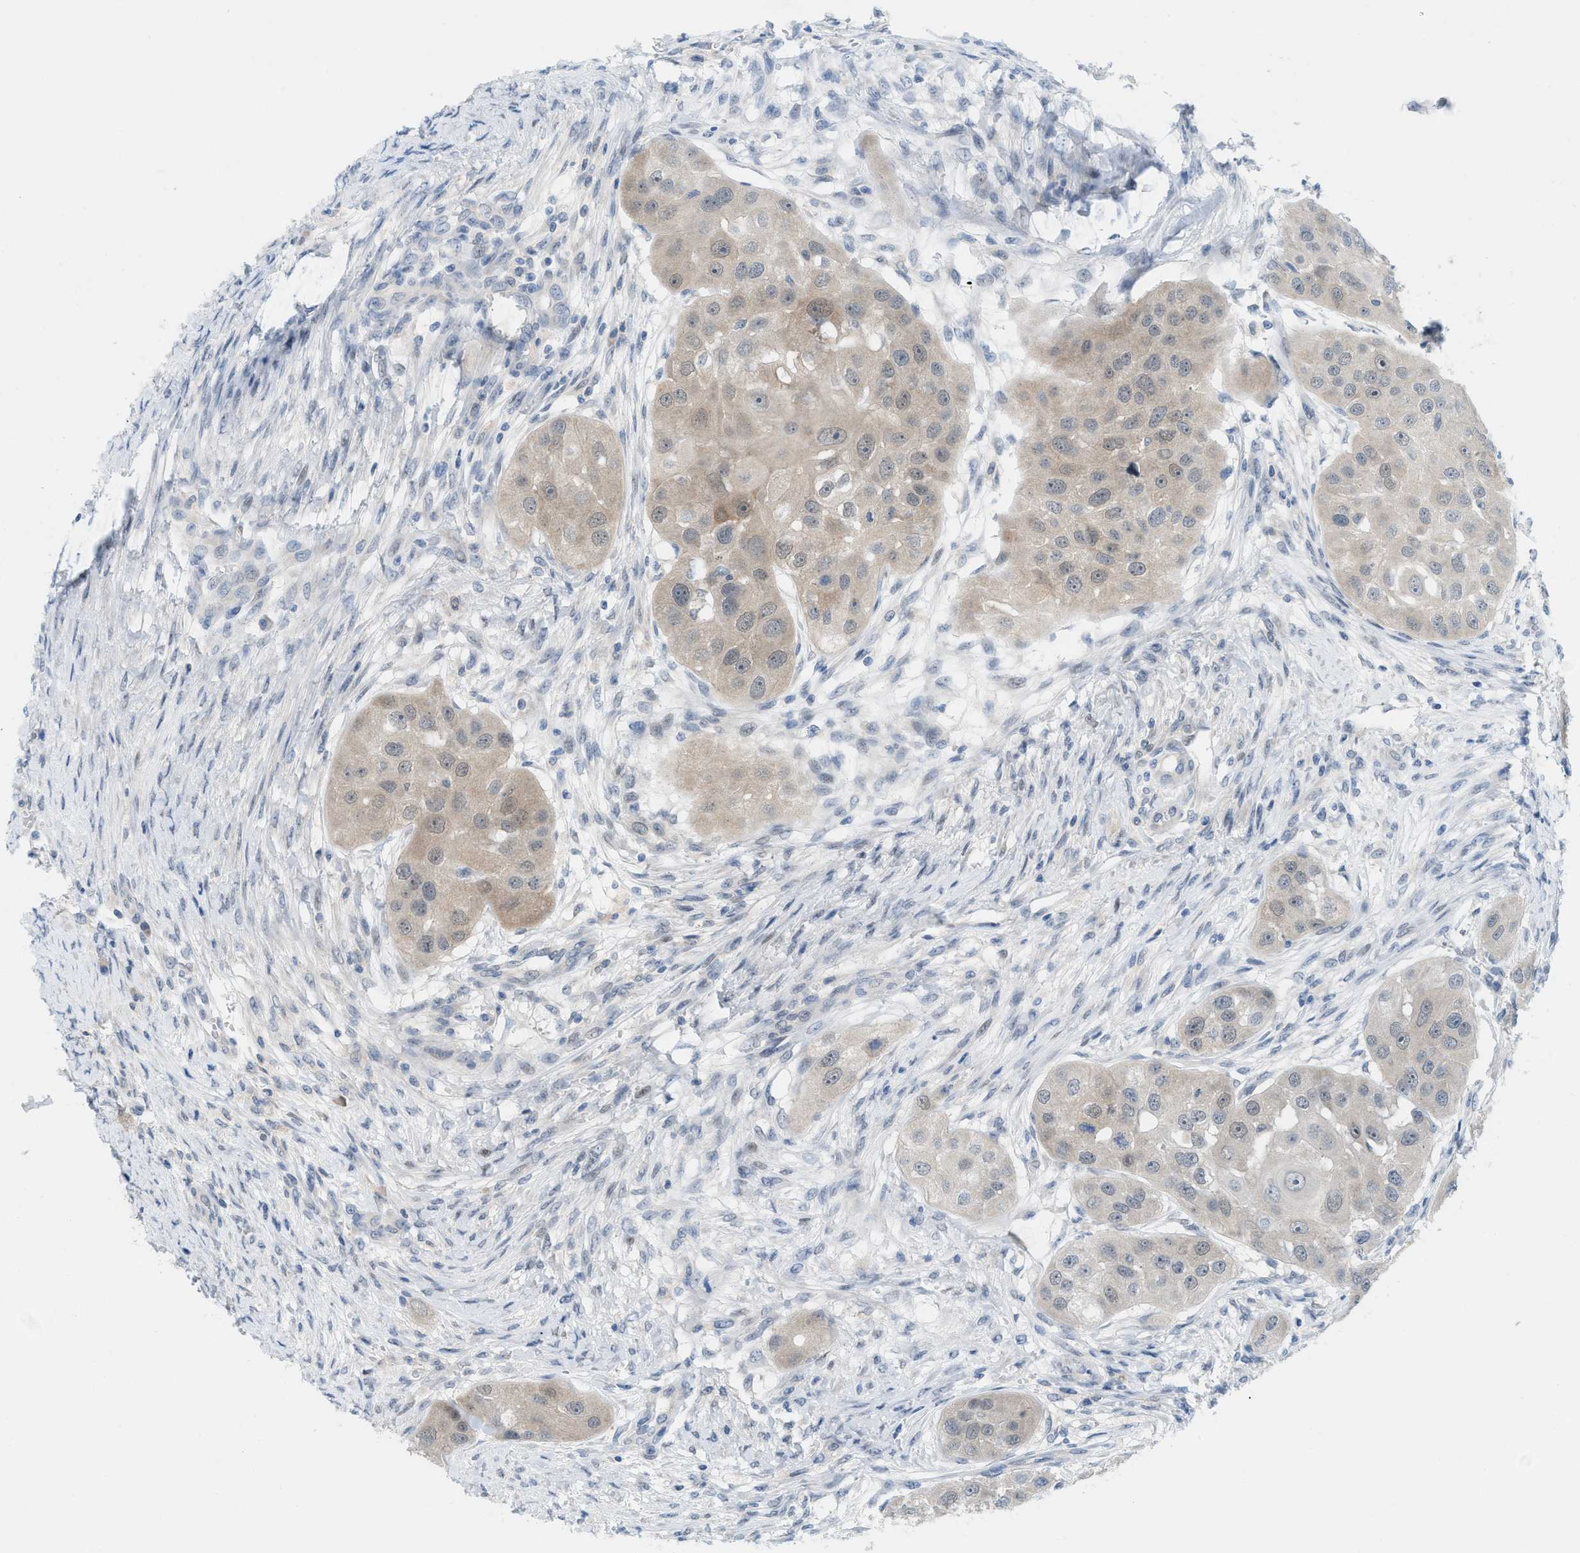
{"staining": {"intensity": "weak", "quantity": "<25%", "location": "cytoplasmic/membranous,nuclear"}, "tissue": "head and neck cancer", "cell_type": "Tumor cells", "image_type": "cancer", "snomed": [{"axis": "morphology", "description": "Normal tissue, NOS"}, {"axis": "morphology", "description": "Squamous cell carcinoma, NOS"}, {"axis": "topography", "description": "Skeletal muscle"}, {"axis": "topography", "description": "Head-Neck"}], "caption": "Human head and neck cancer (squamous cell carcinoma) stained for a protein using IHC demonstrates no positivity in tumor cells.", "gene": "WIPI2", "patient": {"sex": "male", "age": 51}}